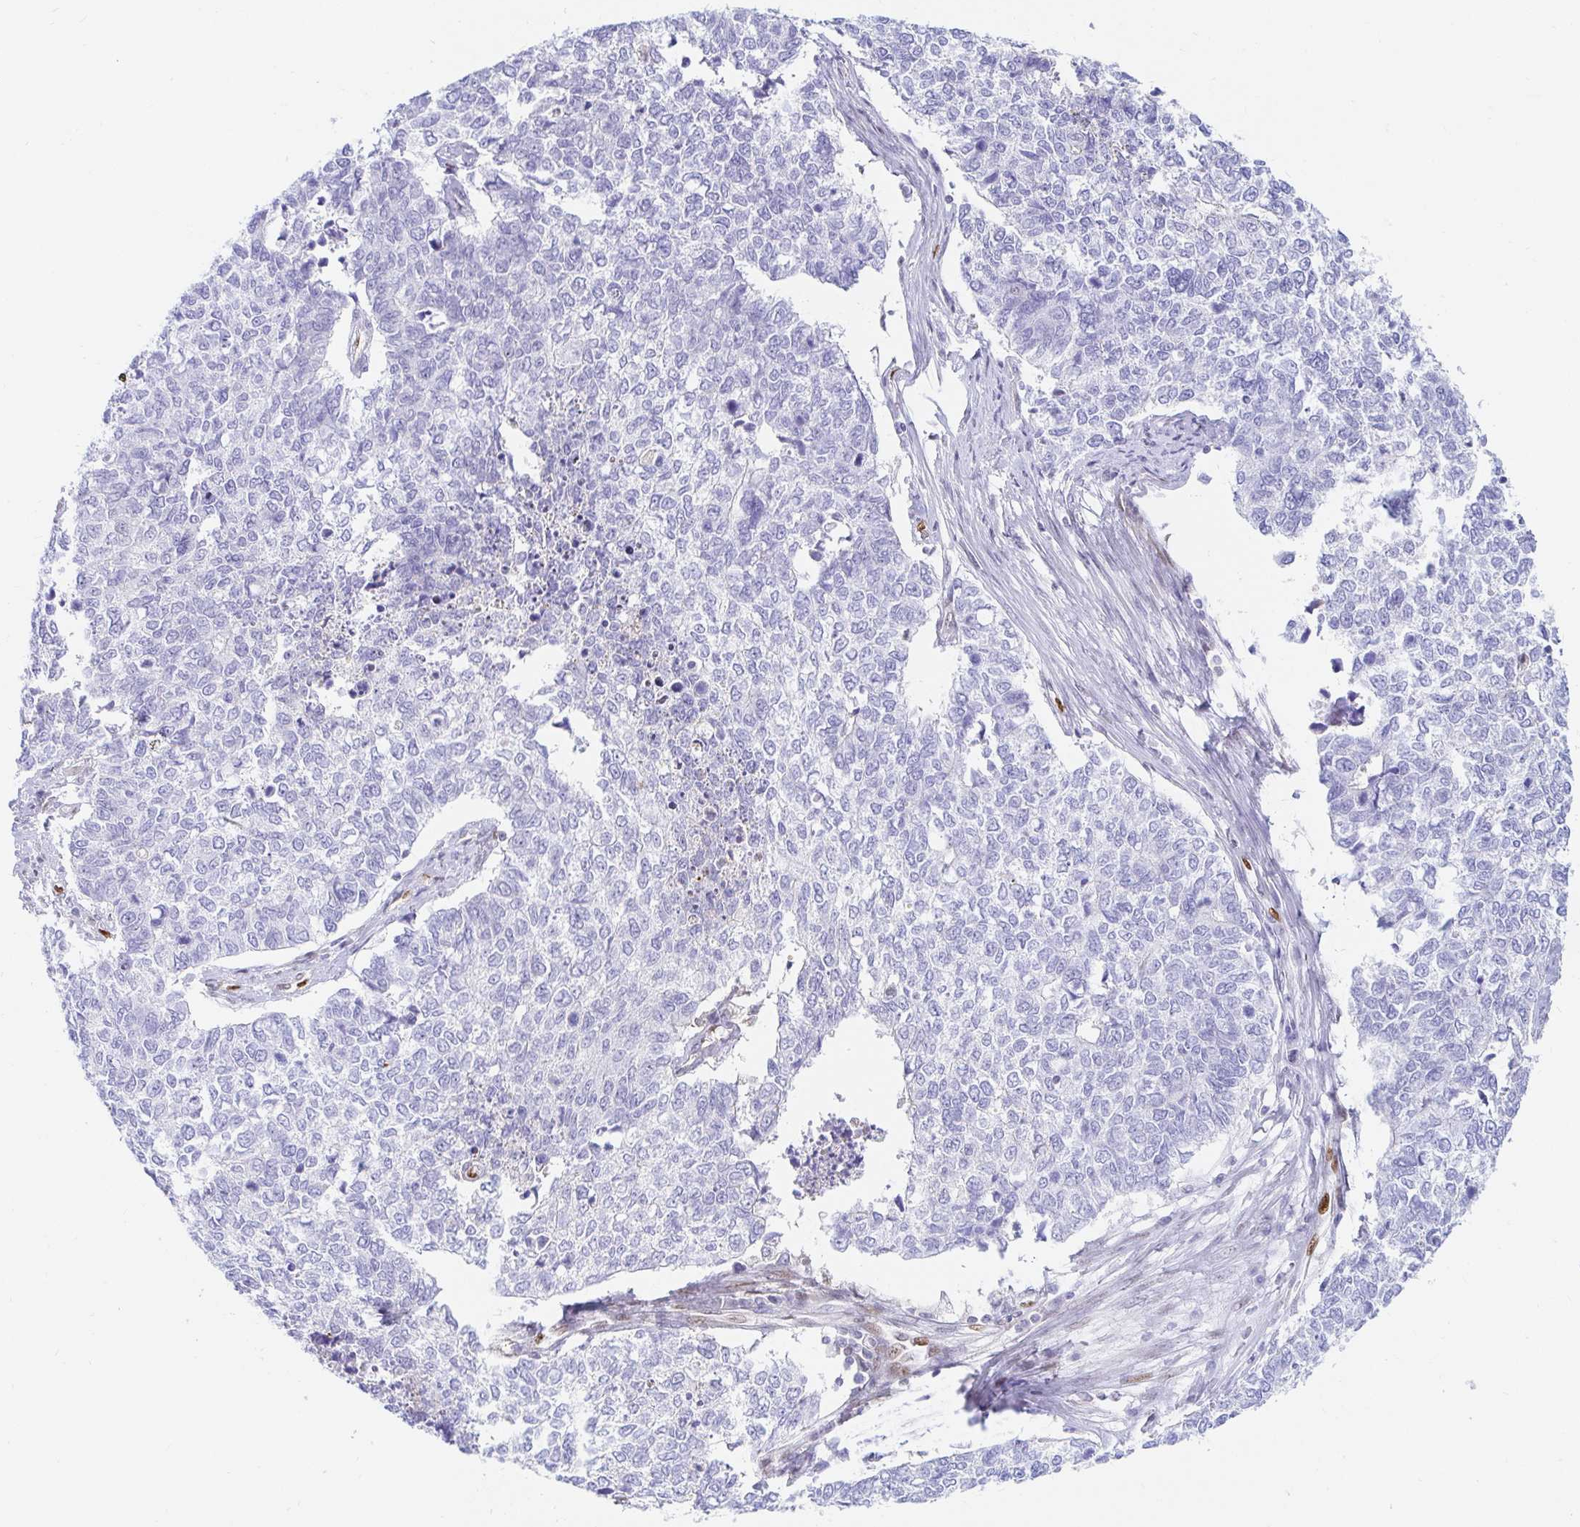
{"staining": {"intensity": "negative", "quantity": "none", "location": "none"}, "tissue": "cervical cancer", "cell_type": "Tumor cells", "image_type": "cancer", "snomed": [{"axis": "morphology", "description": "Adenocarcinoma, NOS"}, {"axis": "topography", "description": "Cervix"}], "caption": "This is an immunohistochemistry photomicrograph of human cervical cancer (adenocarcinoma). There is no staining in tumor cells.", "gene": "HINFP", "patient": {"sex": "female", "age": 63}}